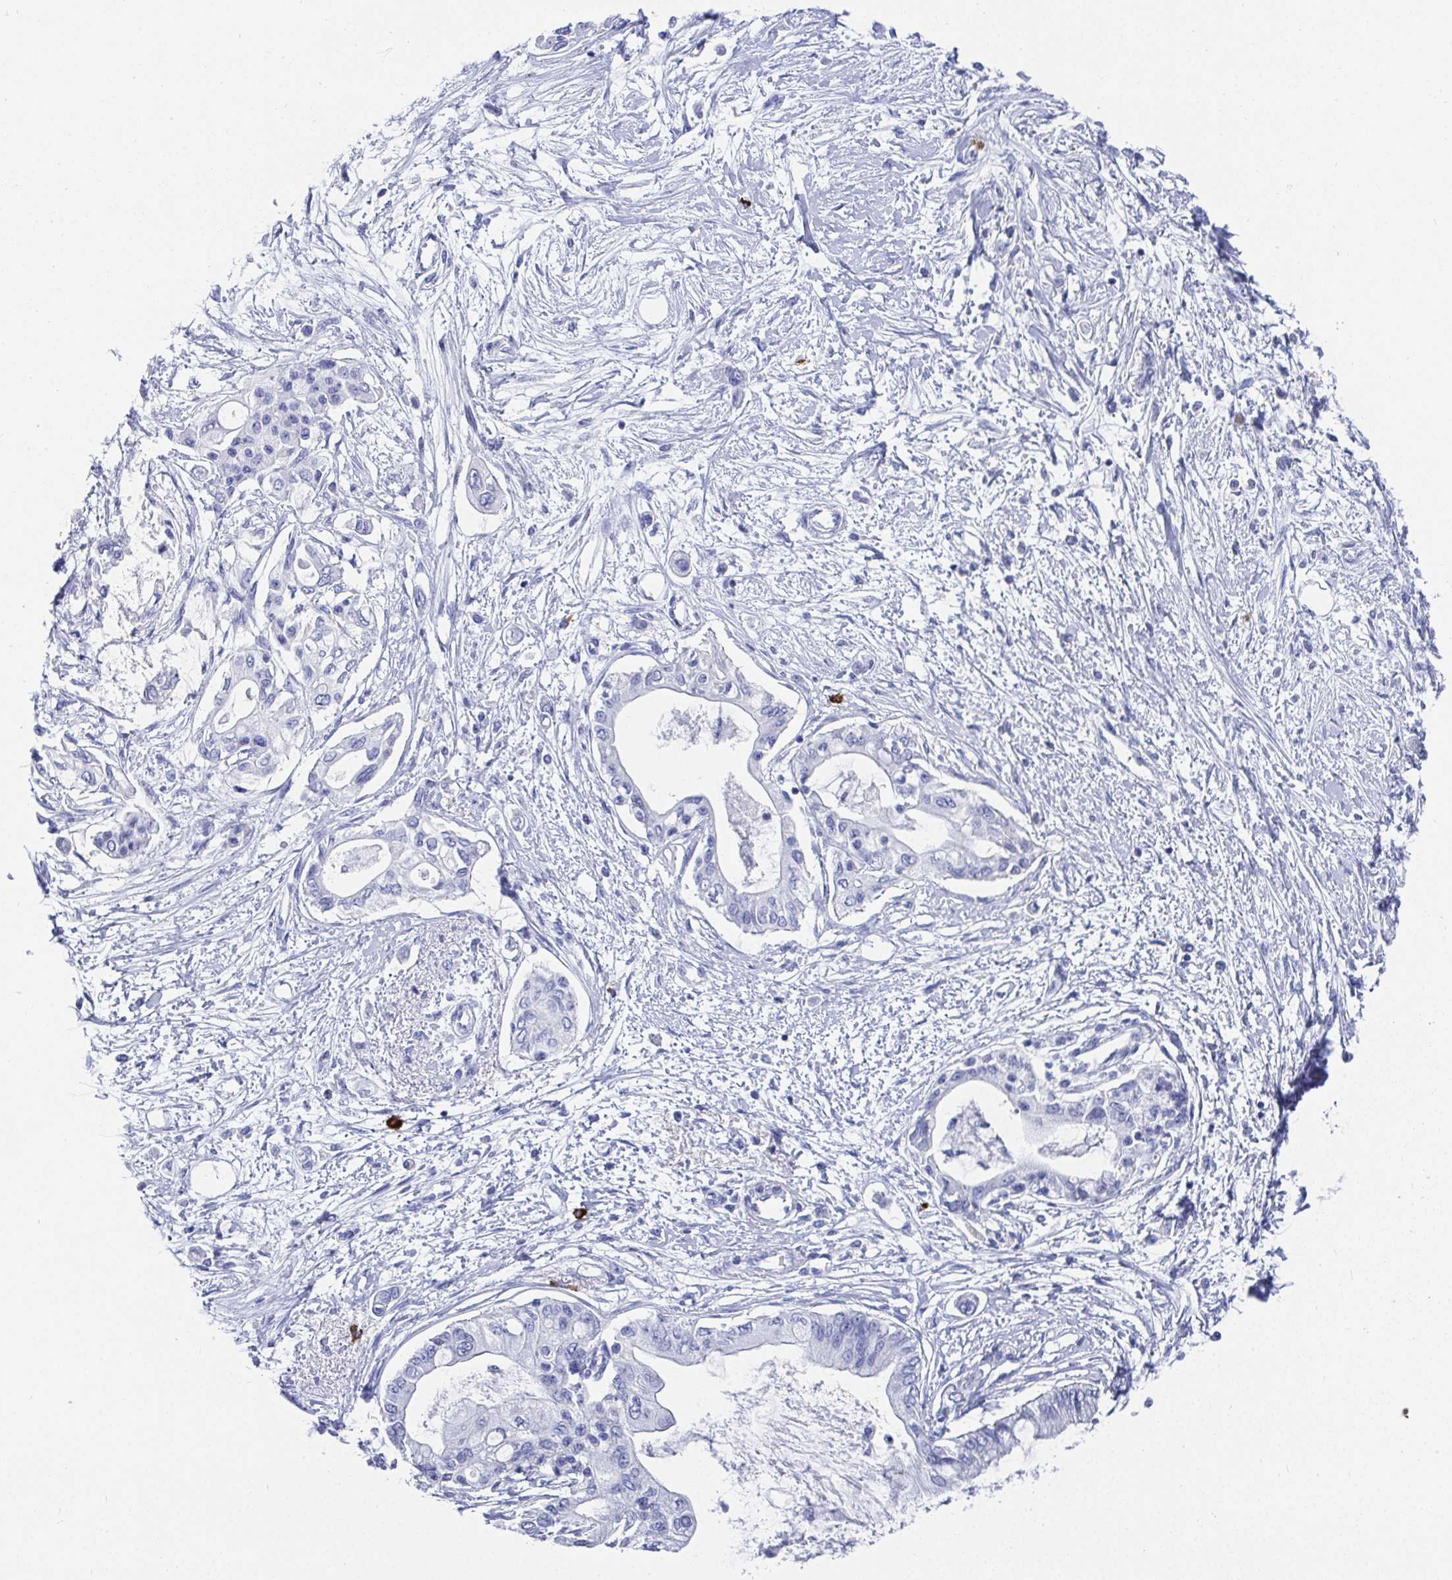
{"staining": {"intensity": "negative", "quantity": "none", "location": "none"}, "tissue": "pancreatic cancer", "cell_type": "Tumor cells", "image_type": "cancer", "snomed": [{"axis": "morphology", "description": "Adenocarcinoma, NOS"}, {"axis": "topography", "description": "Pancreas"}], "caption": "Immunohistochemical staining of human pancreatic cancer displays no significant expression in tumor cells. (Immunohistochemistry, brightfield microscopy, high magnification).", "gene": "GRIA1", "patient": {"sex": "female", "age": 77}}